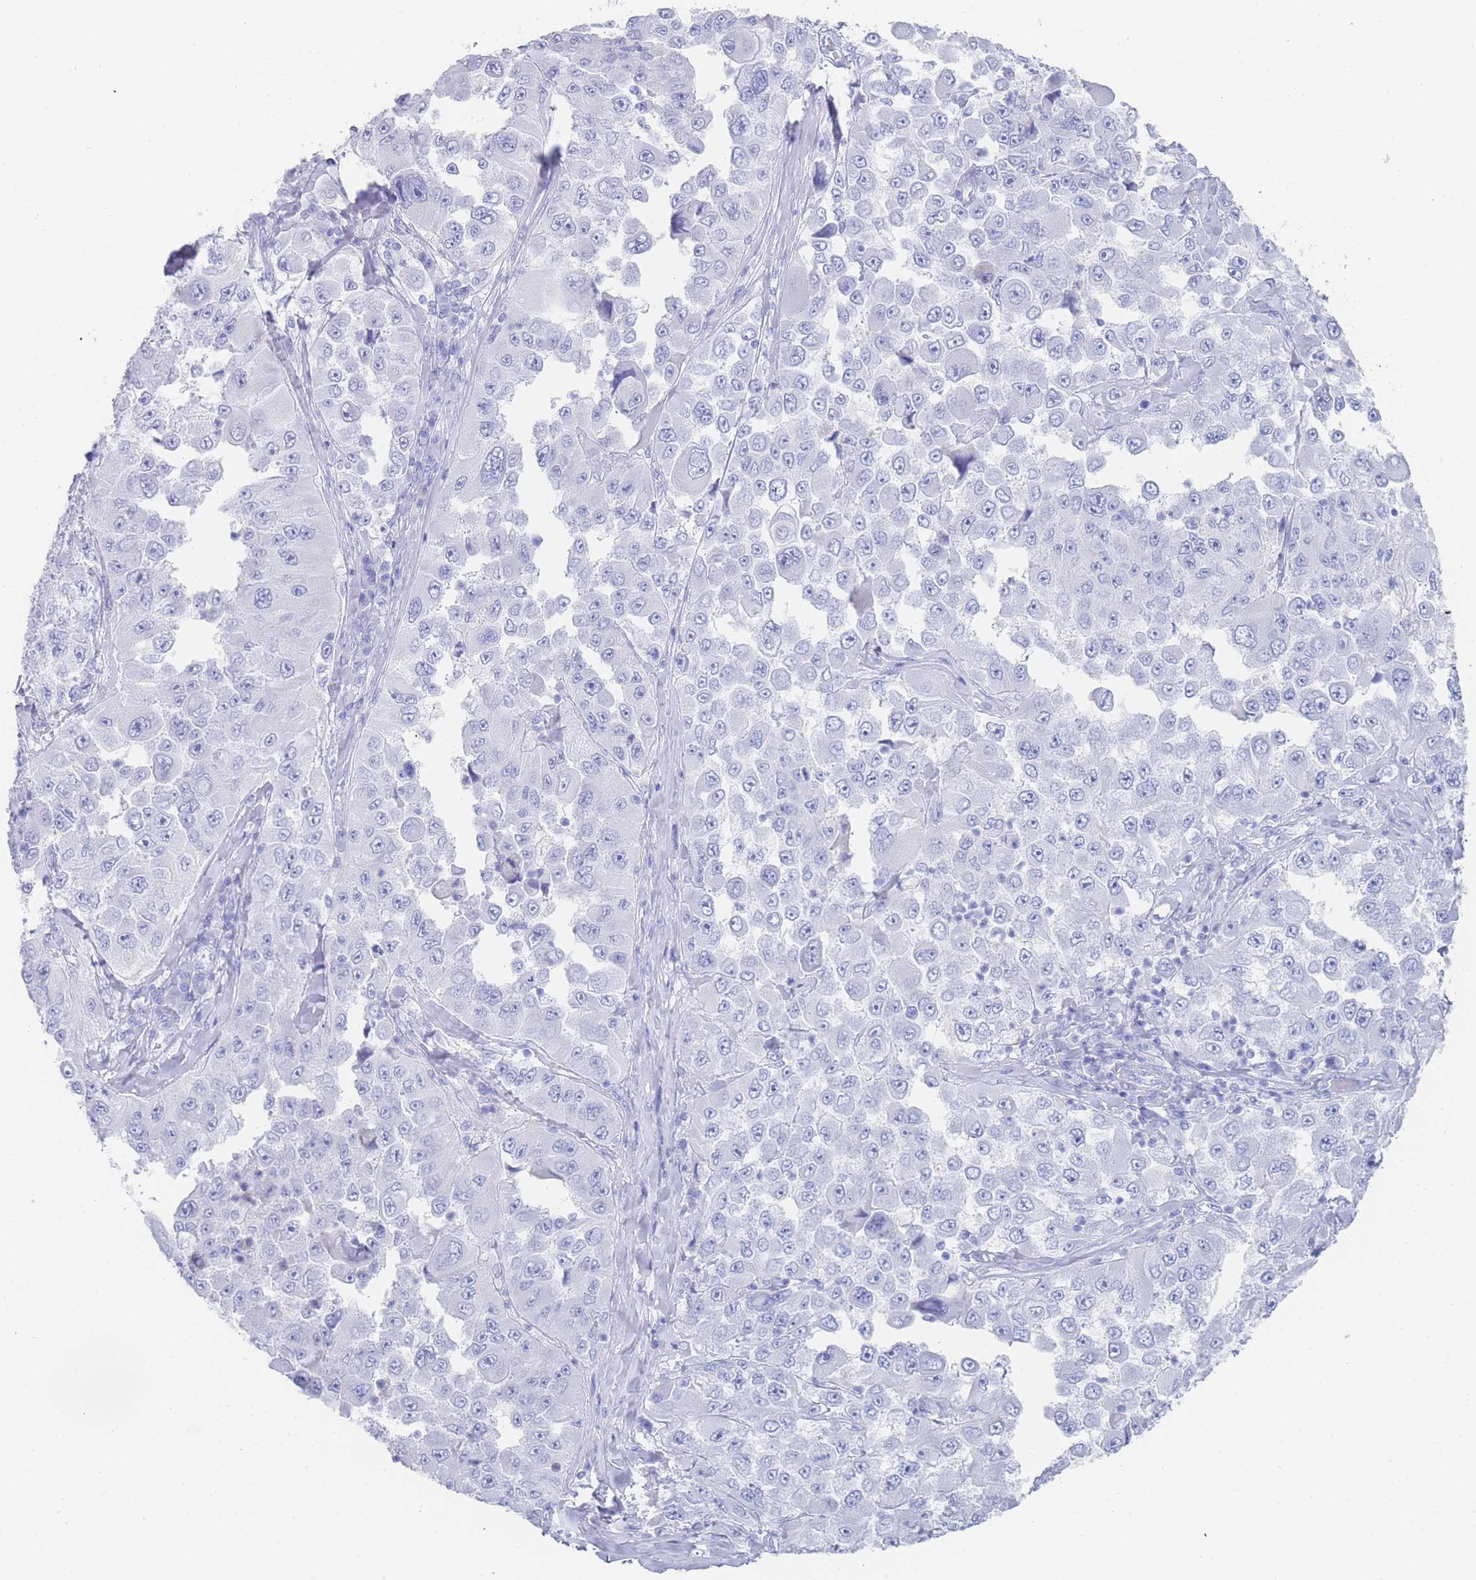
{"staining": {"intensity": "negative", "quantity": "none", "location": "none"}, "tissue": "melanoma", "cell_type": "Tumor cells", "image_type": "cancer", "snomed": [{"axis": "morphology", "description": "Malignant melanoma, Metastatic site"}, {"axis": "topography", "description": "Lymph node"}], "caption": "This is an immunohistochemistry photomicrograph of malignant melanoma (metastatic site). There is no expression in tumor cells.", "gene": "LRRC37A", "patient": {"sex": "male", "age": 62}}